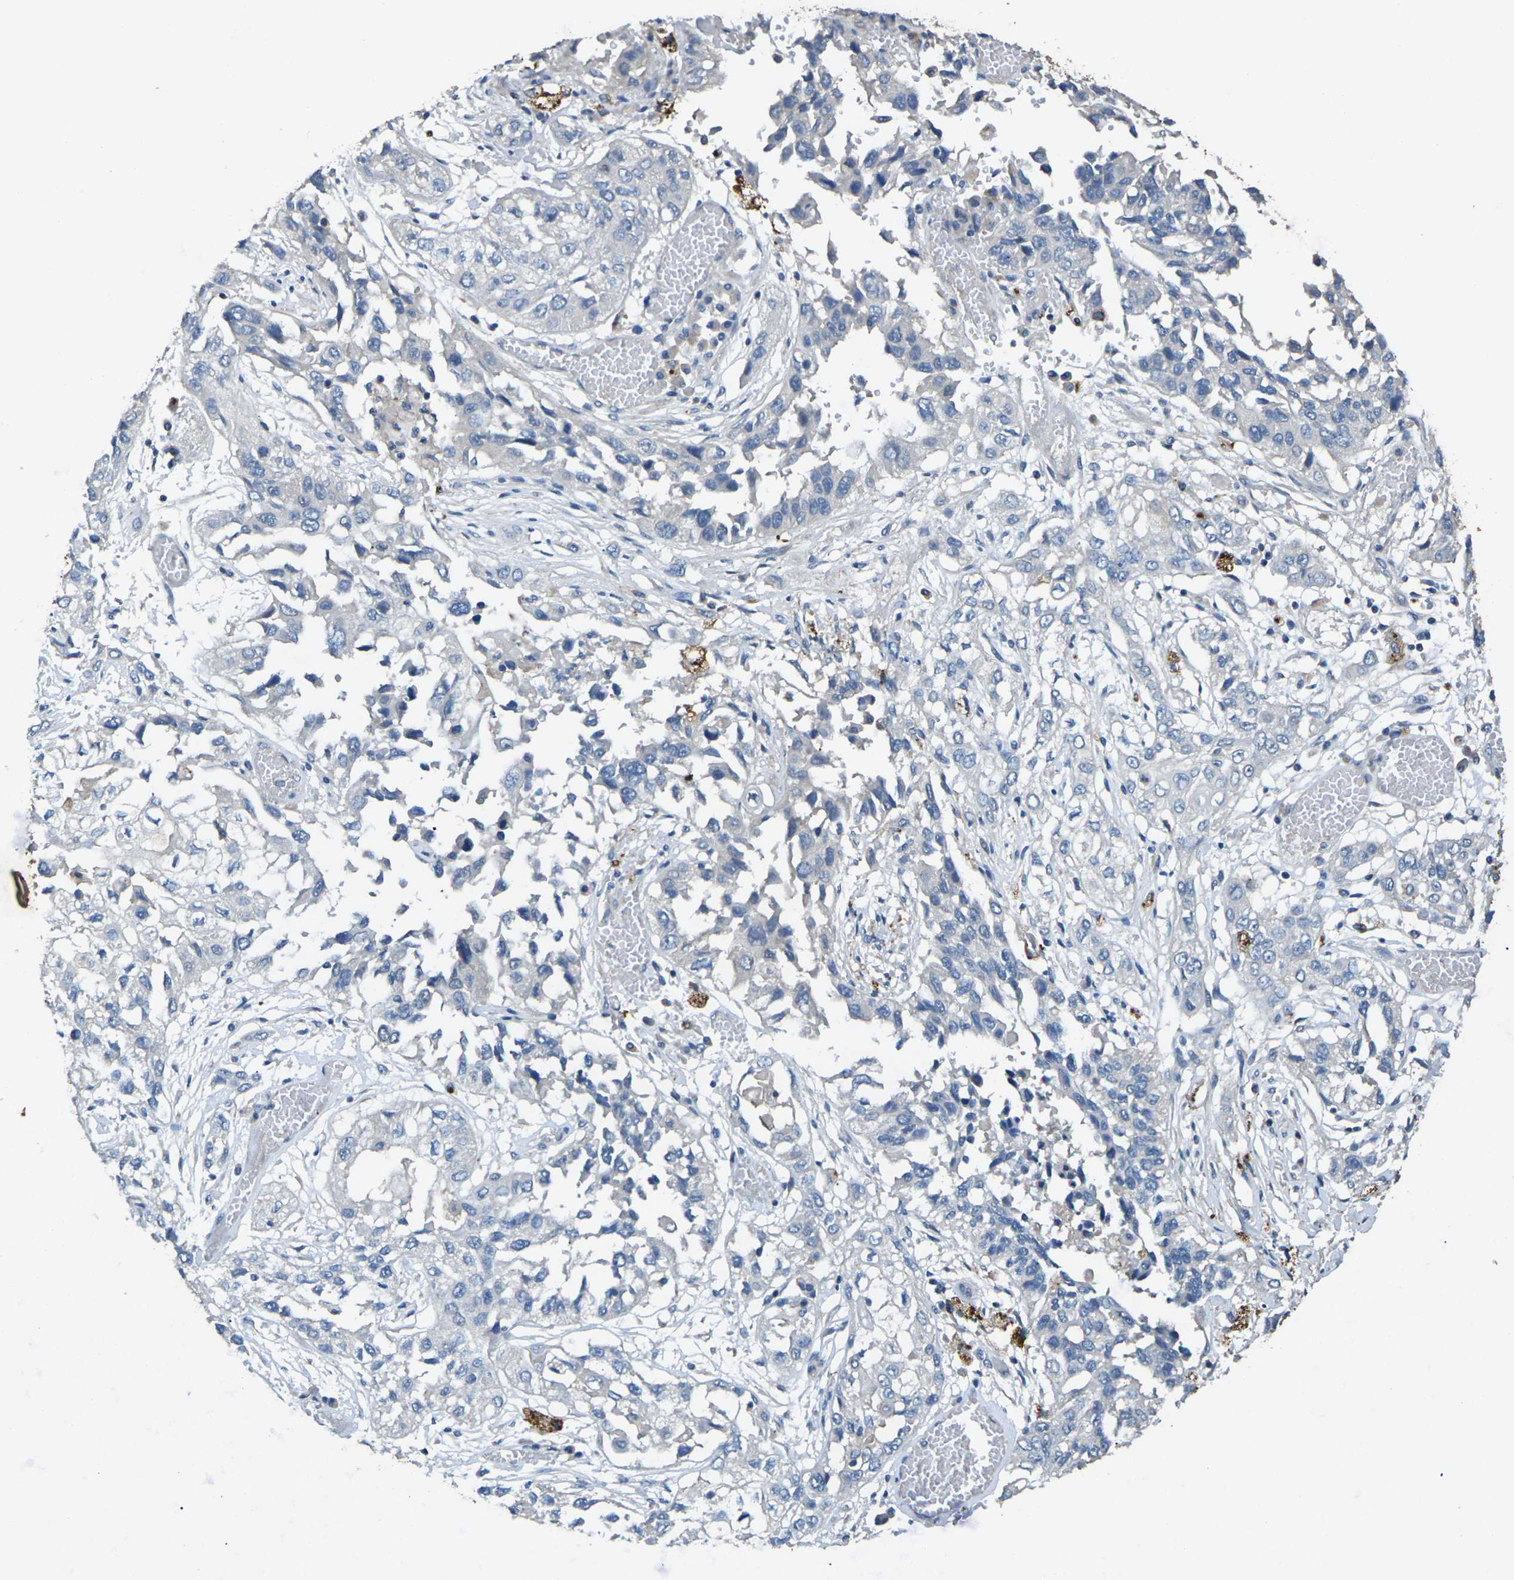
{"staining": {"intensity": "negative", "quantity": "none", "location": "none"}, "tissue": "lung cancer", "cell_type": "Tumor cells", "image_type": "cancer", "snomed": [{"axis": "morphology", "description": "Squamous cell carcinoma, NOS"}, {"axis": "topography", "description": "Lung"}], "caption": "DAB immunohistochemical staining of squamous cell carcinoma (lung) displays no significant positivity in tumor cells. The staining was performed using DAB (3,3'-diaminobenzidine) to visualize the protein expression in brown, while the nuclei were stained in blue with hematoxylin (Magnification: 20x).", "gene": "SIGLEC14", "patient": {"sex": "male", "age": 71}}